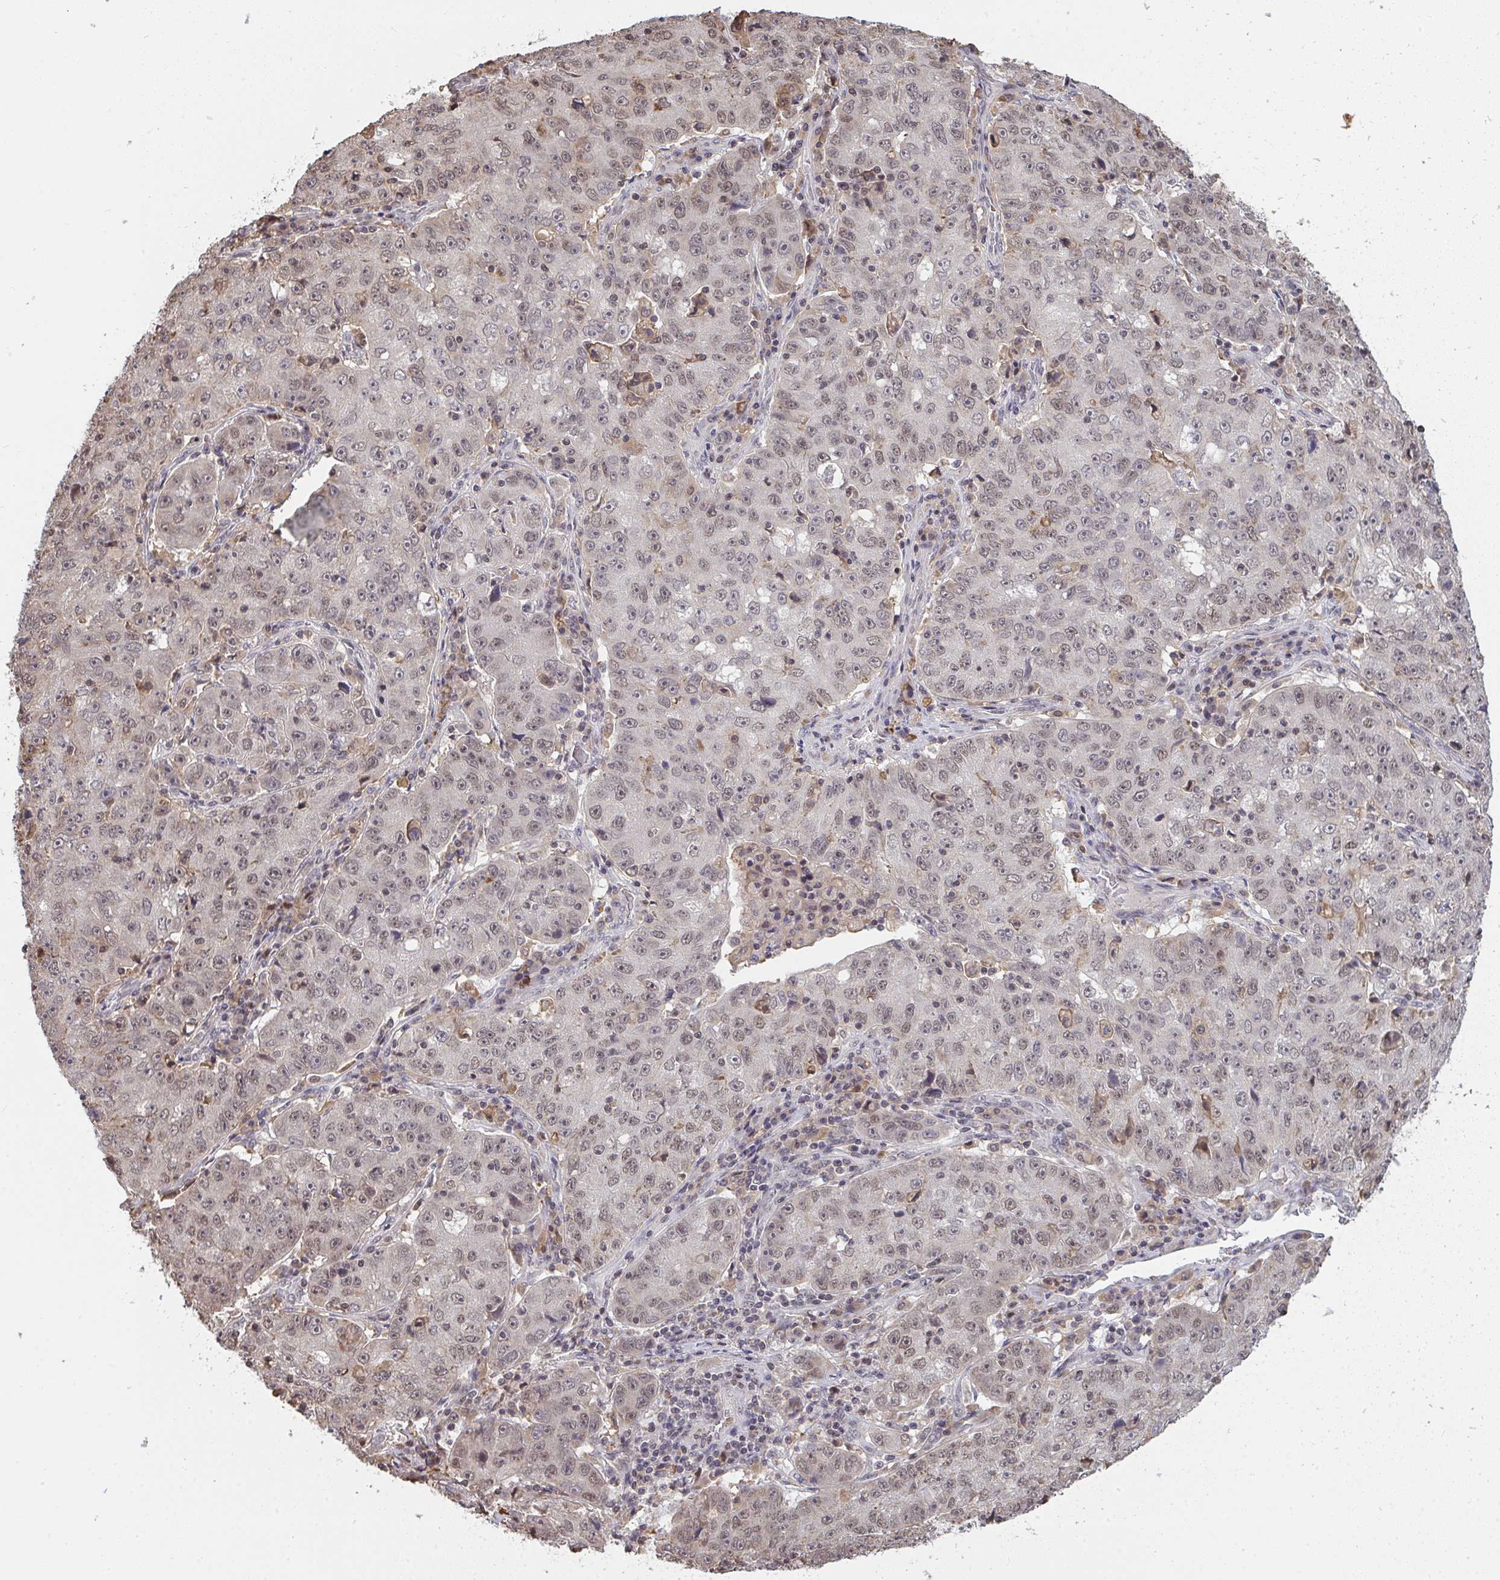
{"staining": {"intensity": "weak", "quantity": "25%-75%", "location": "nuclear"}, "tissue": "lung cancer", "cell_type": "Tumor cells", "image_type": "cancer", "snomed": [{"axis": "morphology", "description": "Normal morphology"}, {"axis": "morphology", "description": "Adenocarcinoma, NOS"}, {"axis": "topography", "description": "Lymph node"}, {"axis": "topography", "description": "Lung"}], "caption": "Immunohistochemistry (IHC) photomicrograph of neoplastic tissue: lung cancer stained using IHC exhibits low levels of weak protein expression localized specifically in the nuclear of tumor cells, appearing as a nuclear brown color.", "gene": "SAP30", "patient": {"sex": "female", "age": 57}}